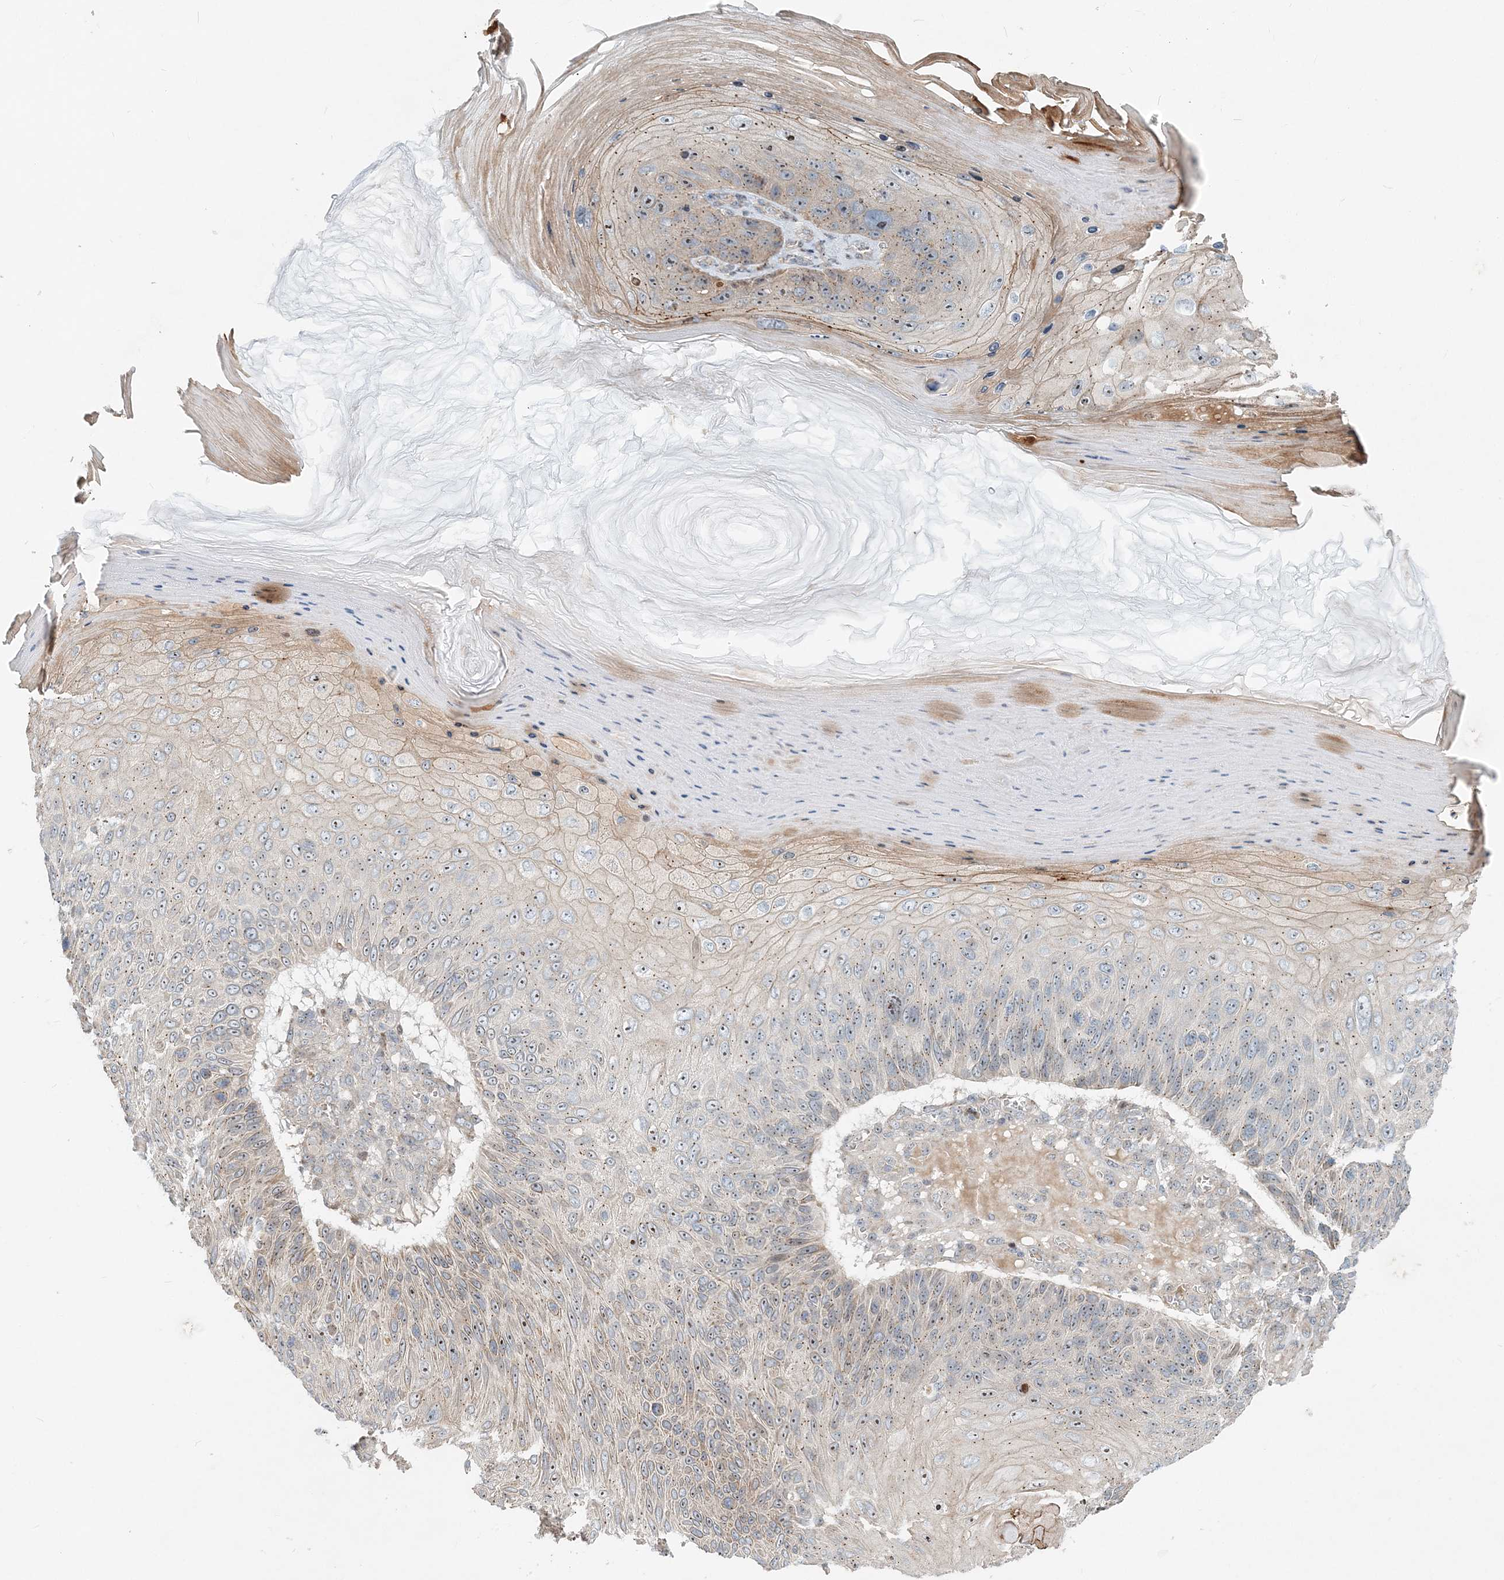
{"staining": {"intensity": "weak", "quantity": "25%-75%", "location": "cytoplasmic/membranous"}, "tissue": "skin cancer", "cell_type": "Tumor cells", "image_type": "cancer", "snomed": [{"axis": "morphology", "description": "Squamous cell carcinoma, NOS"}, {"axis": "topography", "description": "Skin"}], "caption": "Skin cancer was stained to show a protein in brown. There is low levels of weak cytoplasmic/membranous staining in approximately 25%-75% of tumor cells. The staining was performed using DAB to visualize the protein expression in brown, while the nuclei were stained in blue with hematoxylin (Magnification: 20x).", "gene": "CXXC5", "patient": {"sex": "female", "age": 88}}